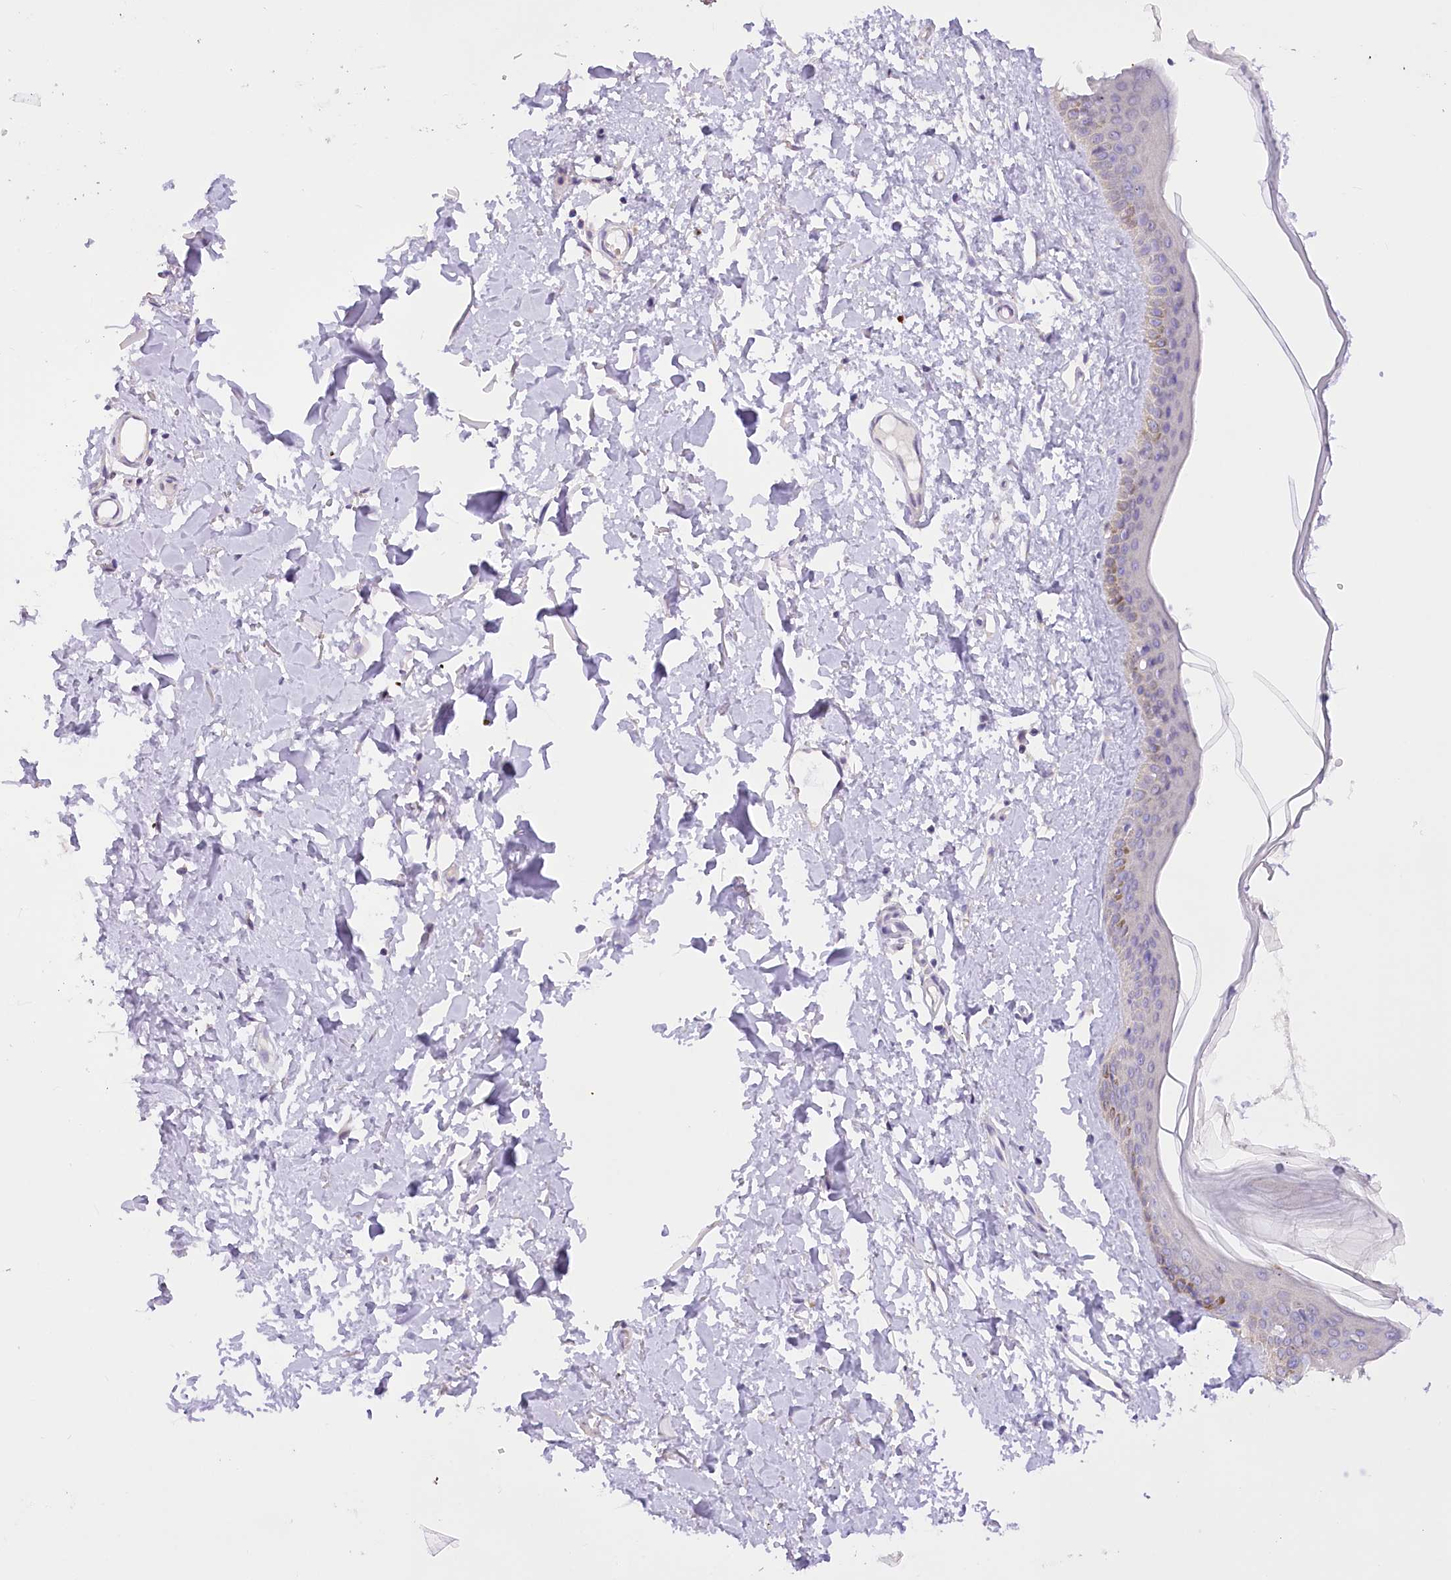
{"staining": {"intensity": "negative", "quantity": "none", "location": "none"}, "tissue": "skin", "cell_type": "Fibroblasts", "image_type": "normal", "snomed": [{"axis": "morphology", "description": "Normal tissue, NOS"}, {"axis": "topography", "description": "Skin"}], "caption": "Immunohistochemistry (IHC) micrograph of normal skin: skin stained with DAB (3,3'-diaminobenzidine) shows no significant protein staining in fibroblasts. (DAB (3,3'-diaminobenzidine) immunohistochemistry (IHC) with hematoxylin counter stain).", "gene": "DCUN1D1", "patient": {"sex": "female", "age": 58}}